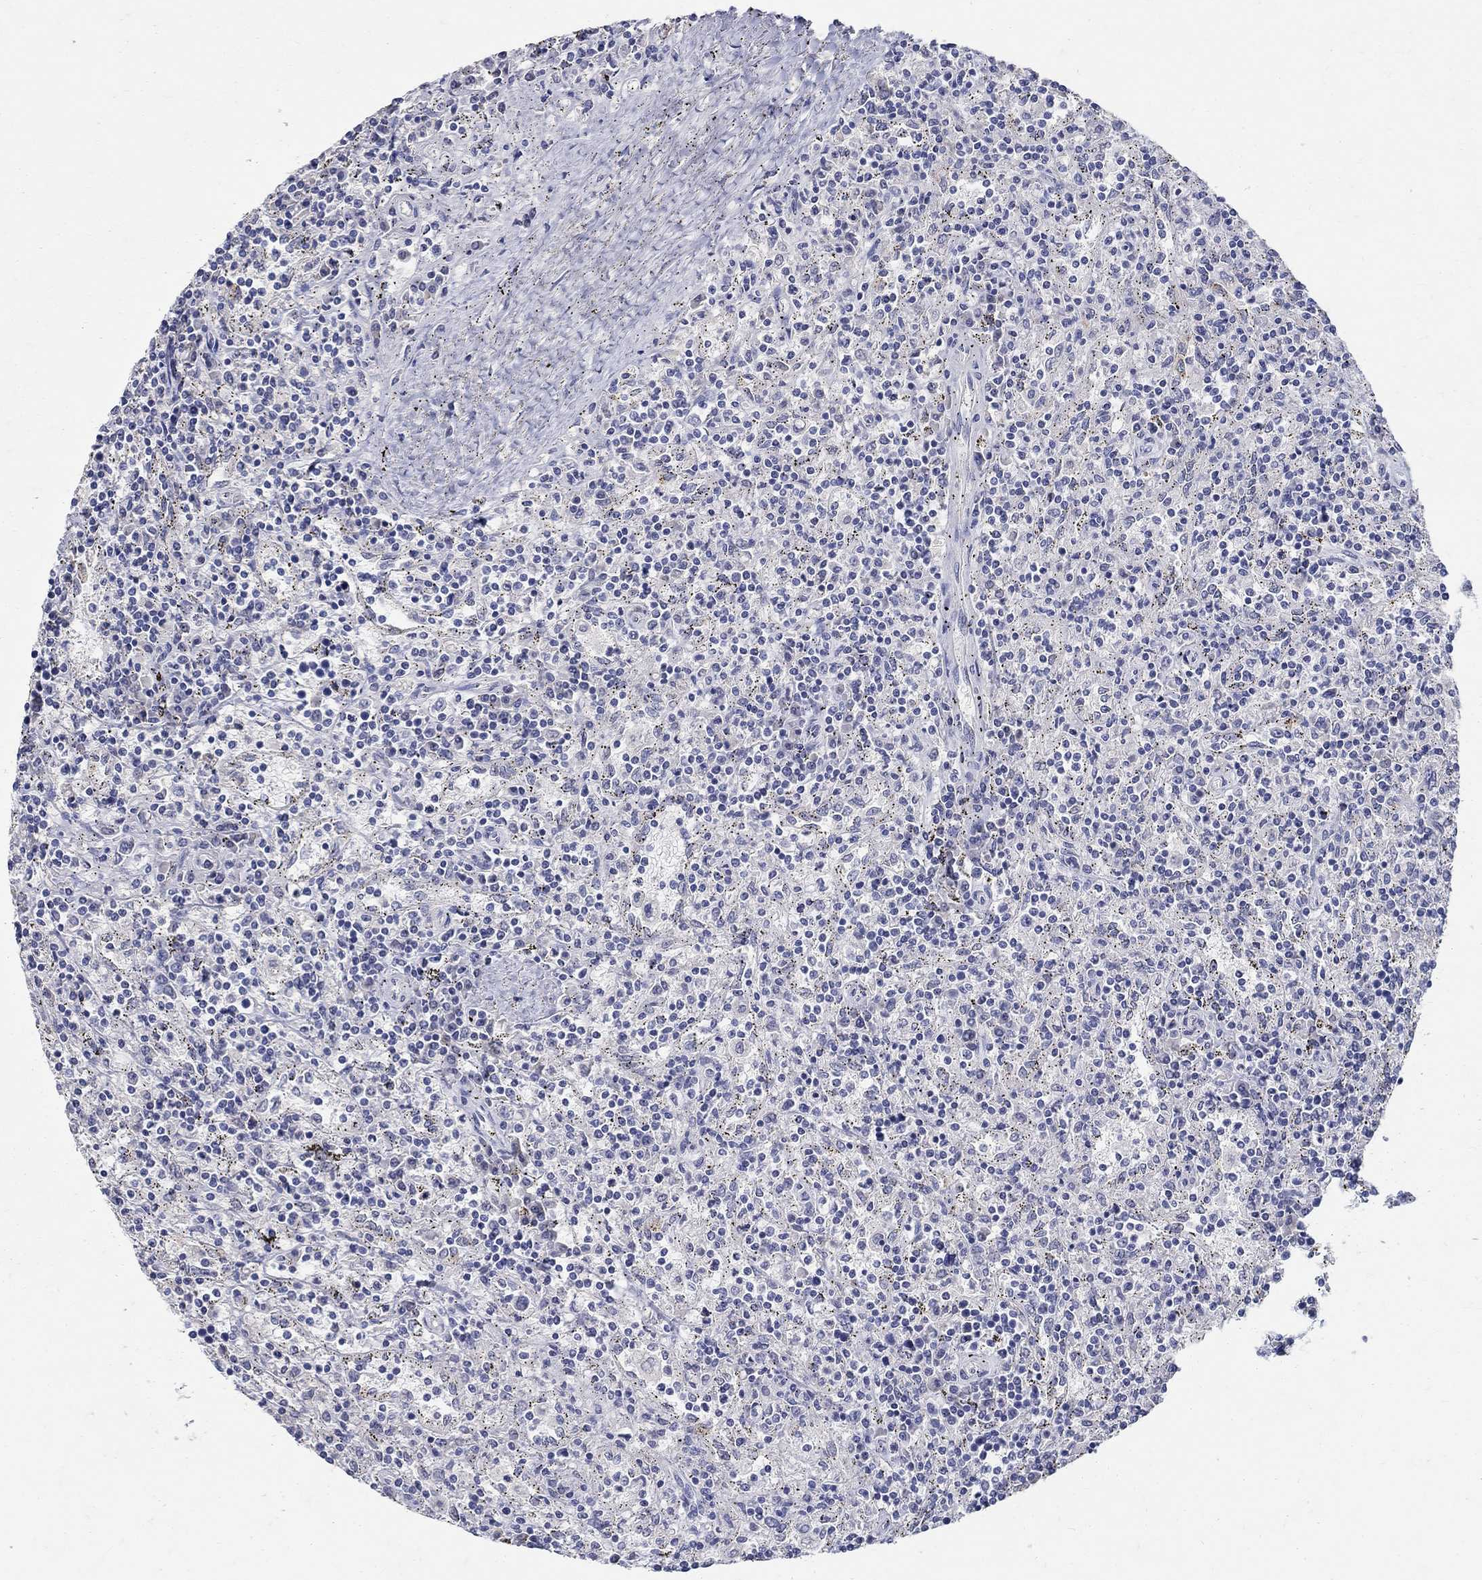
{"staining": {"intensity": "negative", "quantity": "none", "location": "none"}, "tissue": "lymphoma", "cell_type": "Tumor cells", "image_type": "cancer", "snomed": [{"axis": "morphology", "description": "Malignant lymphoma, non-Hodgkin's type, Low grade"}, {"axis": "topography", "description": "Spleen"}], "caption": "IHC micrograph of human malignant lymphoma, non-Hodgkin's type (low-grade) stained for a protein (brown), which demonstrates no expression in tumor cells. The staining was performed using DAB to visualize the protein expression in brown, while the nuclei were stained in blue with hematoxylin (Magnification: 20x).", "gene": "SOX2", "patient": {"sex": "male", "age": 62}}